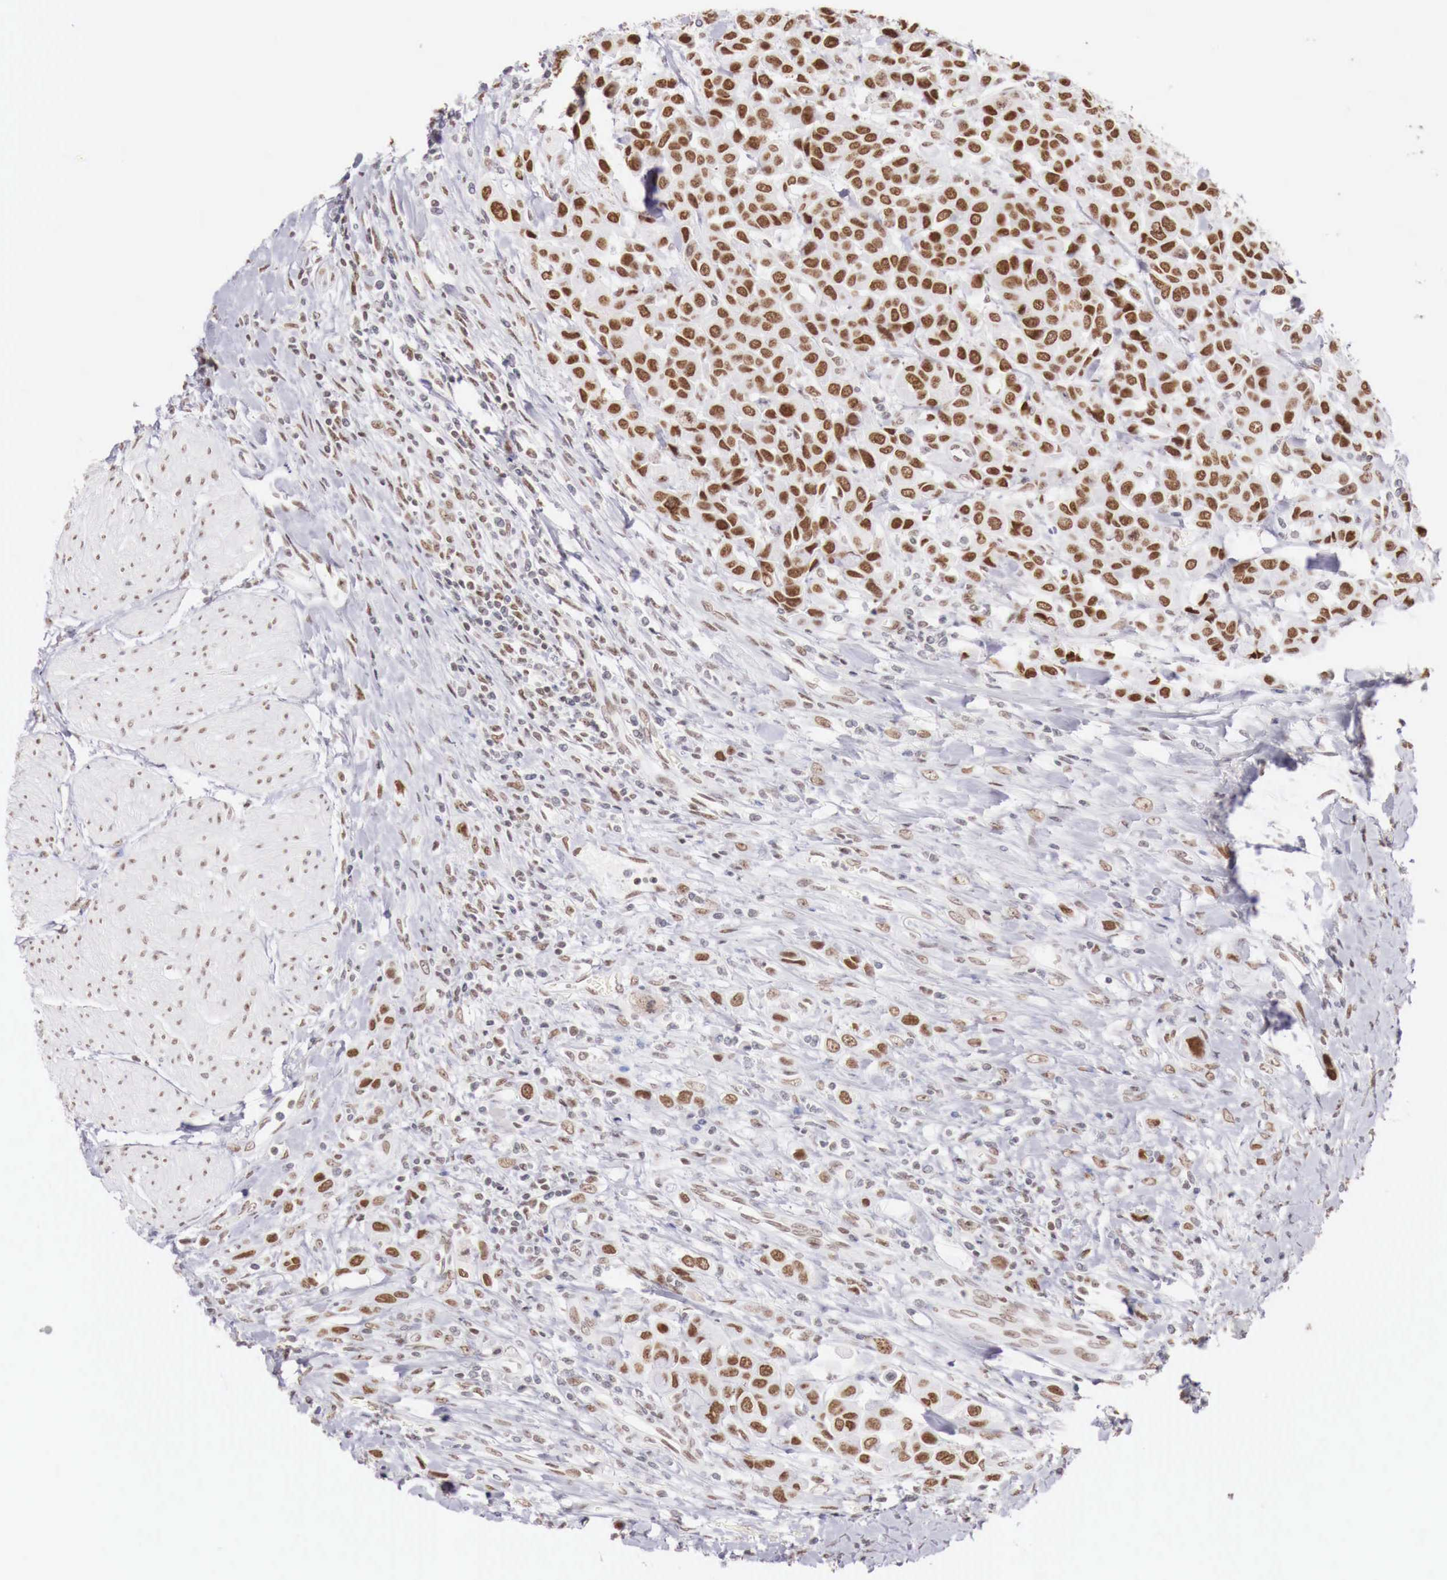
{"staining": {"intensity": "moderate", "quantity": "25%-75%", "location": "nuclear"}, "tissue": "urothelial cancer", "cell_type": "Tumor cells", "image_type": "cancer", "snomed": [{"axis": "morphology", "description": "Urothelial carcinoma, High grade"}, {"axis": "topography", "description": "Urinary bladder"}], "caption": "Tumor cells demonstrate moderate nuclear expression in about 25%-75% of cells in urothelial cancer.", "gene": "PHF14", "patient": {"sex": "male", "age": 50}}